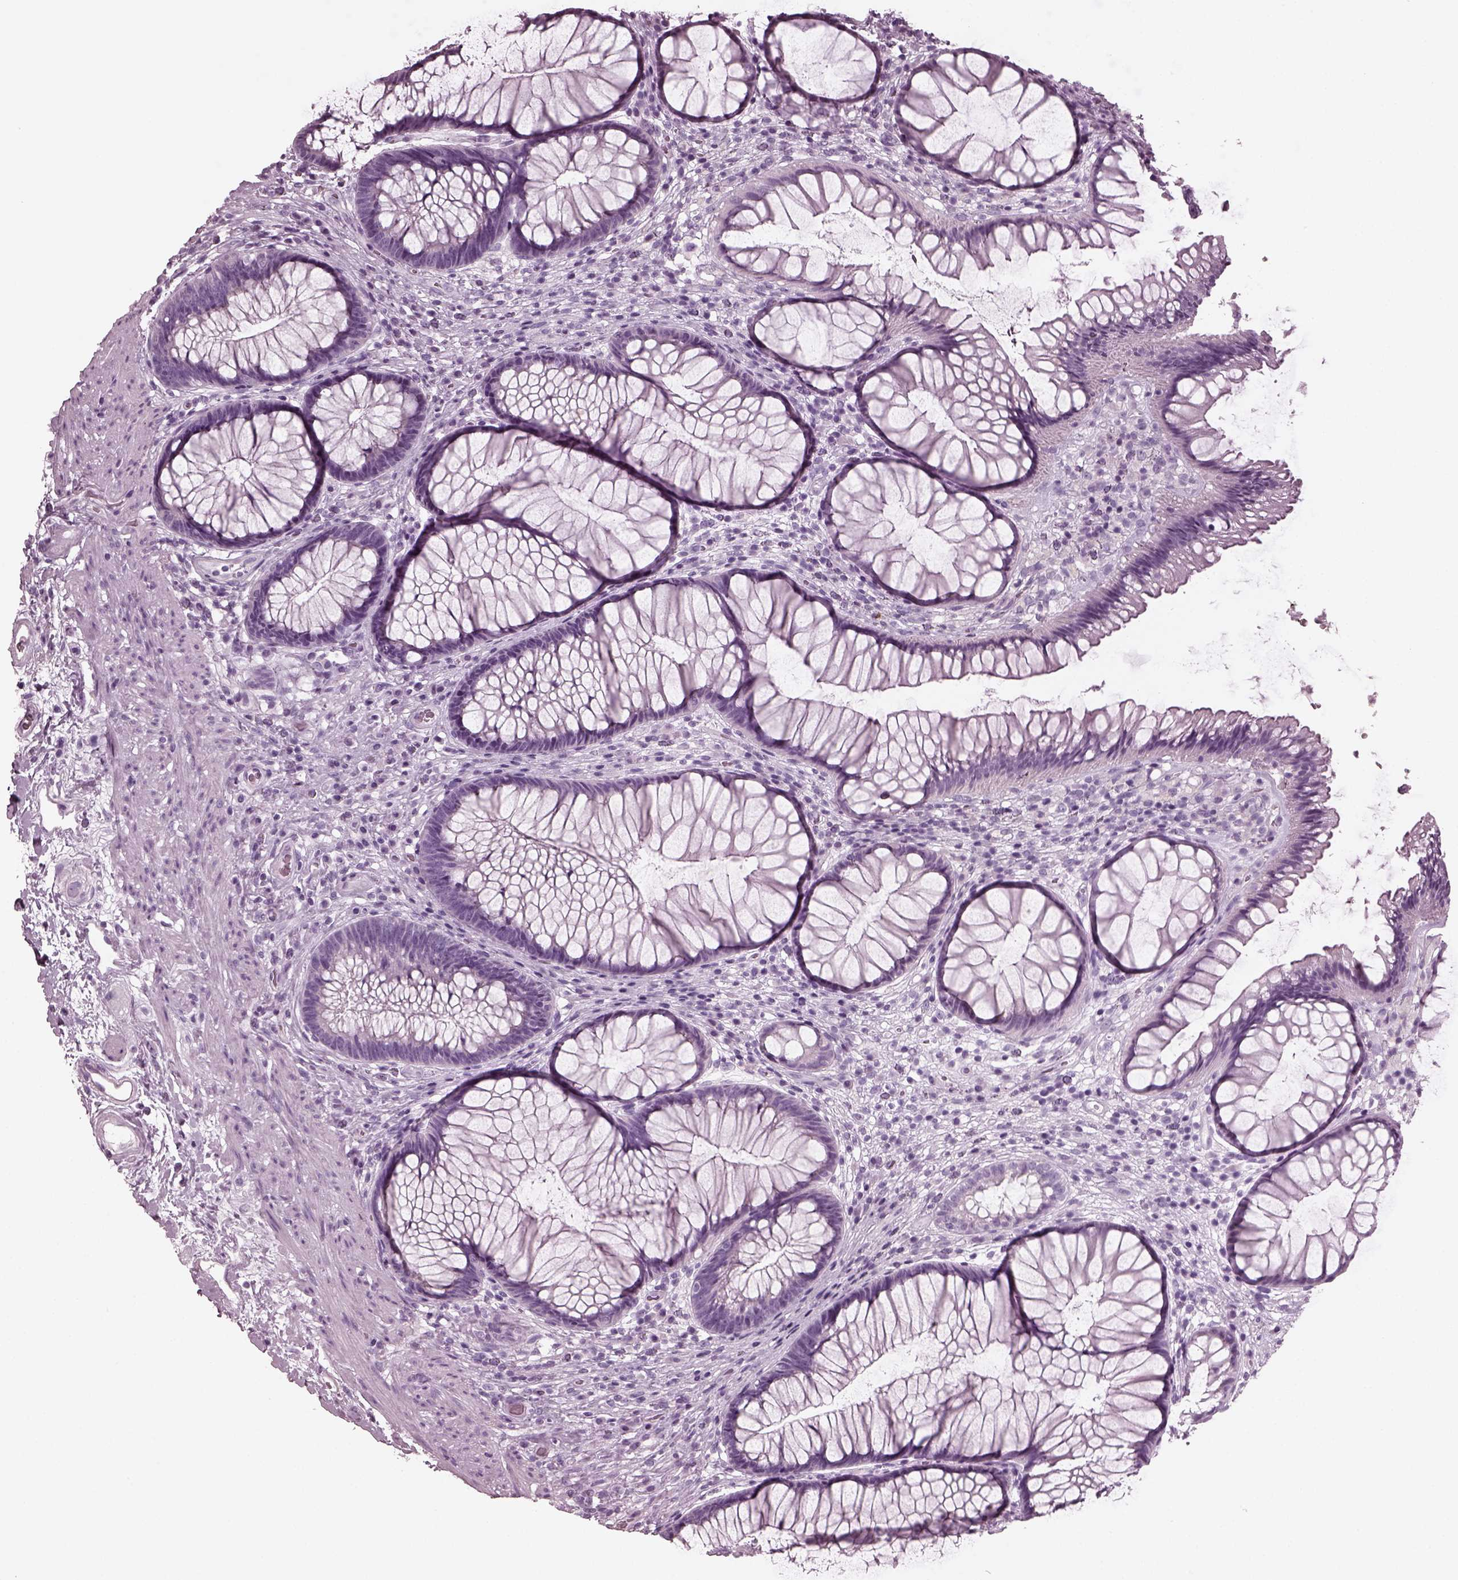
{"staining": {"intensity": "negative", "quantity": "none", "location": "none"}, "tissue": "rectum", "cell_type": "Glandular cells", "image_type": "normal", "snomed": [{"axis": "morphology", "description": "Normal tissue, NOS"}, {"axis": "topography", "description": "Smooth muscle"}, {"axis": "topography", "description": "Rectum"}], "caption": "DAB immunohistochemical staining of normal human rectum shows no significant staining in glandular cells.", "gene": "RCVRN", "patient": {"sex": "male", "age": 53}}